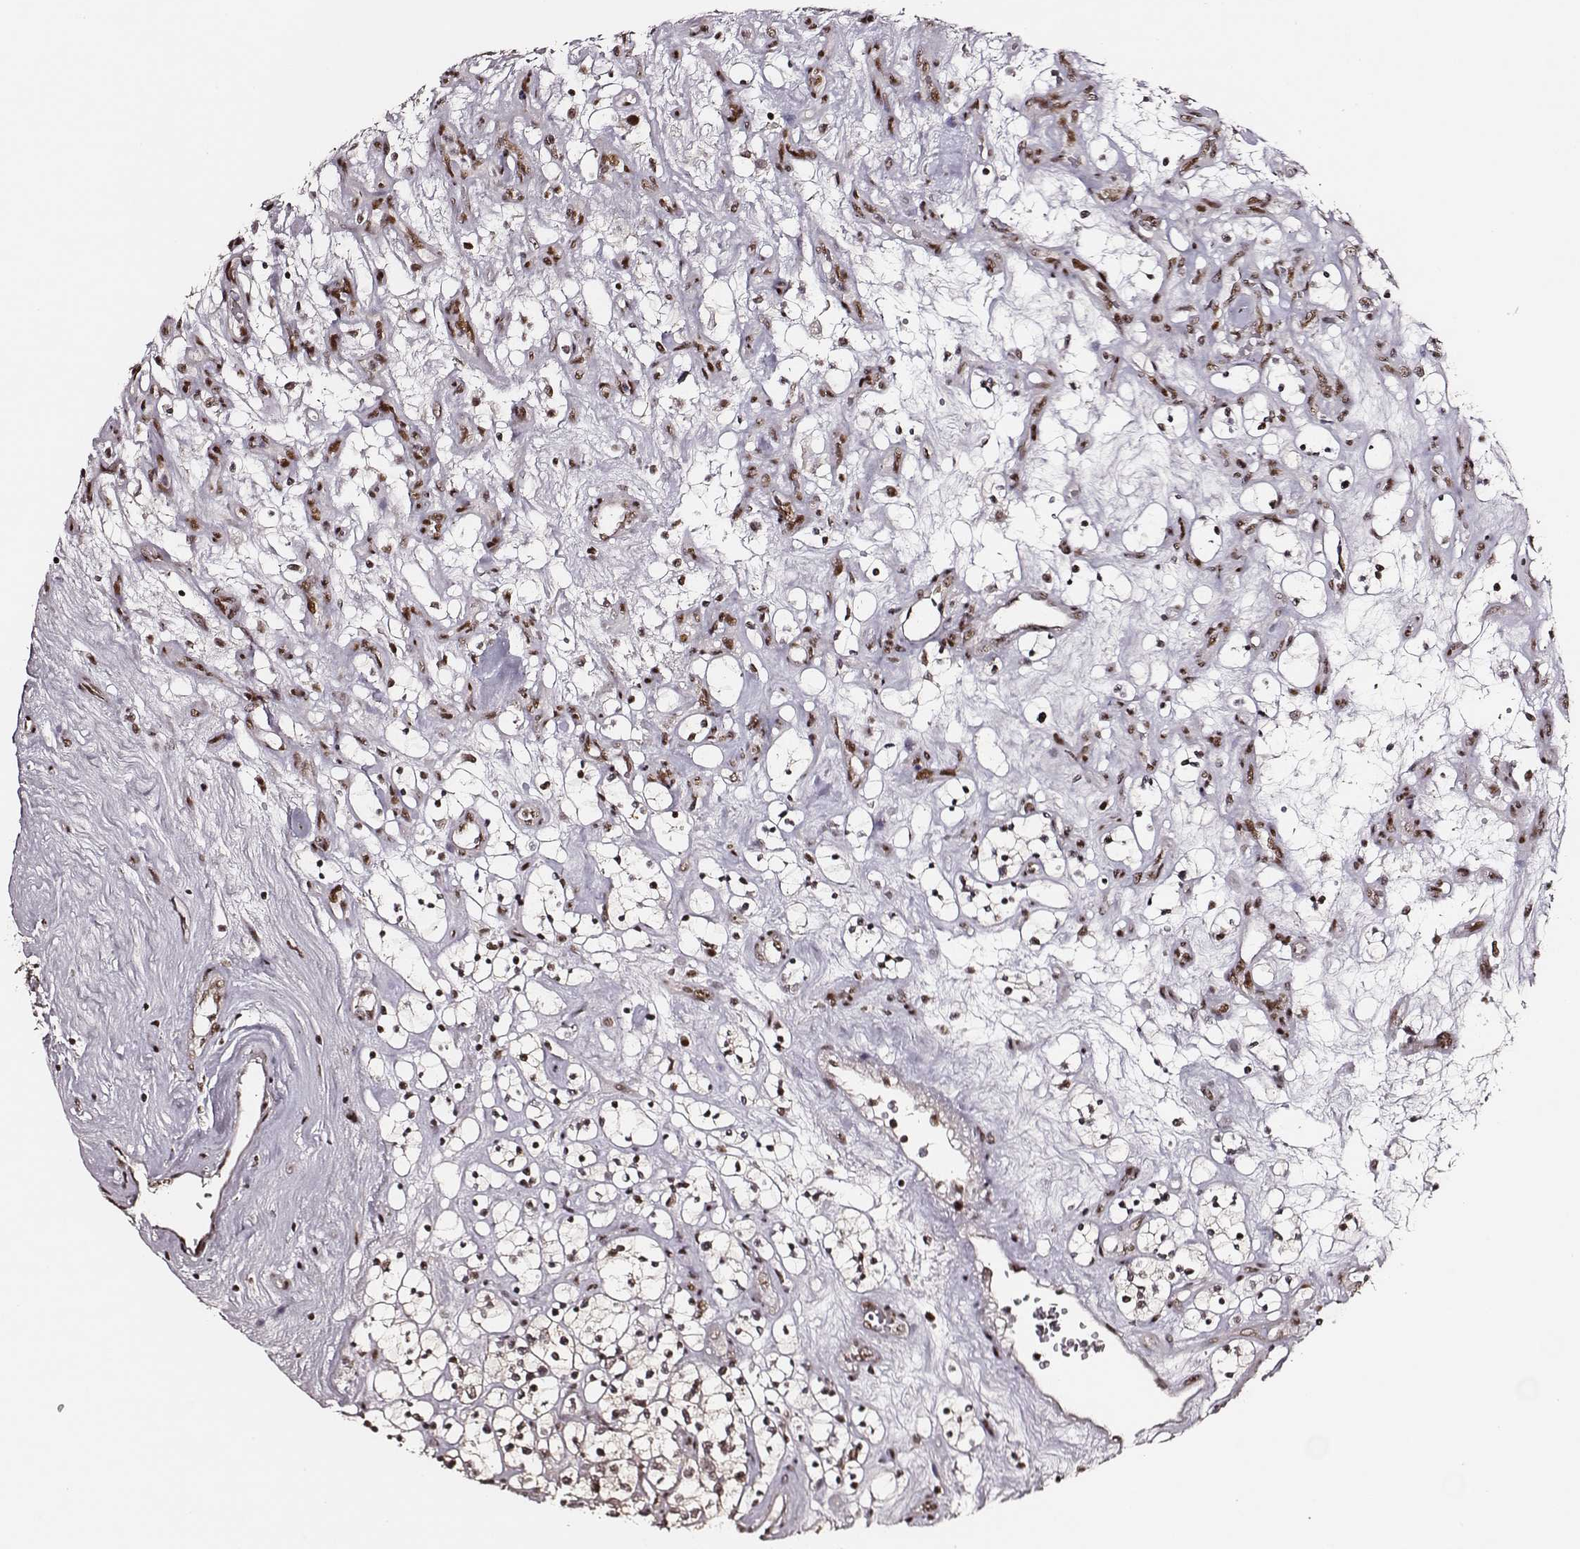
{"staining": {"intensity": "strong", "quantity": ">75%", "location": "nuclear"}, "tissue": "renal cancer", "cell_type": "Tumor cells", "image_type": "cancer", "snomed": [{"axis": "morphology", "description": "Adenocarcinoma, NOS"}, {"axis": "topography", "description": "Kidney"}], "caption": "Protein staining by IHC demonstrates strong nuclear expression in approximately >75% of tumor cells in adenocarcinoma (renal).", "gene": "PPARA", "patient": {"sex": "female", "age": 69}}